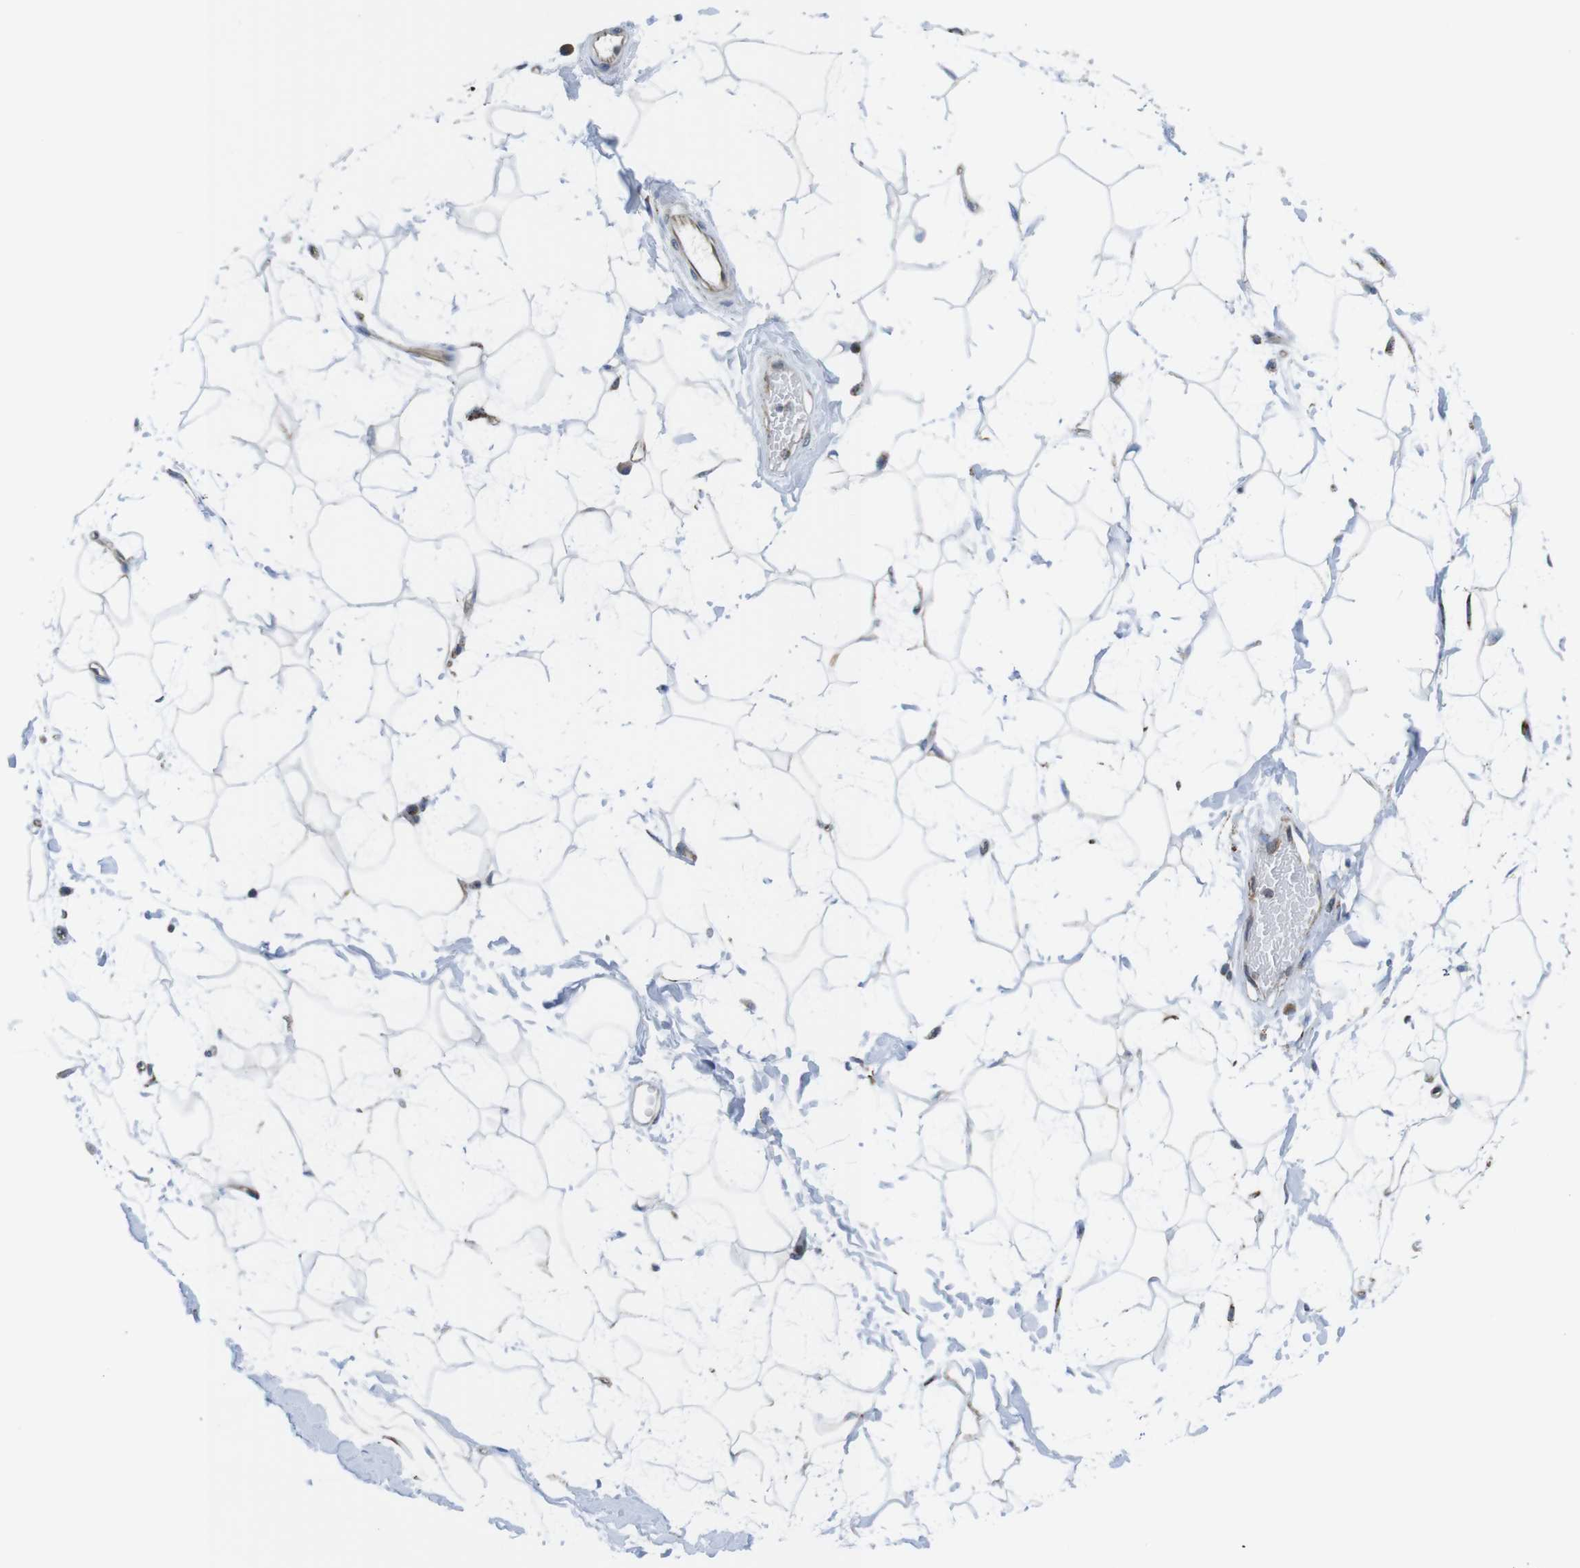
{"staining": {"intensity": "negative", "quantity": "none", "location": "none"}, "tissue": "adipose tissue", "cell_type": "Adipocytes", "image_type": "normal", "snomed": [{"axis": "morphology", "description": "Normal tissue, NOS"}, {"axis": "topography", "description": "Soft tissue"}], "caption": "The histopathology image displays no staining of adipocytes in normal adipose tissue.", "gene": "KCNE3", "patient": {"sex": "male", "age": 72}}